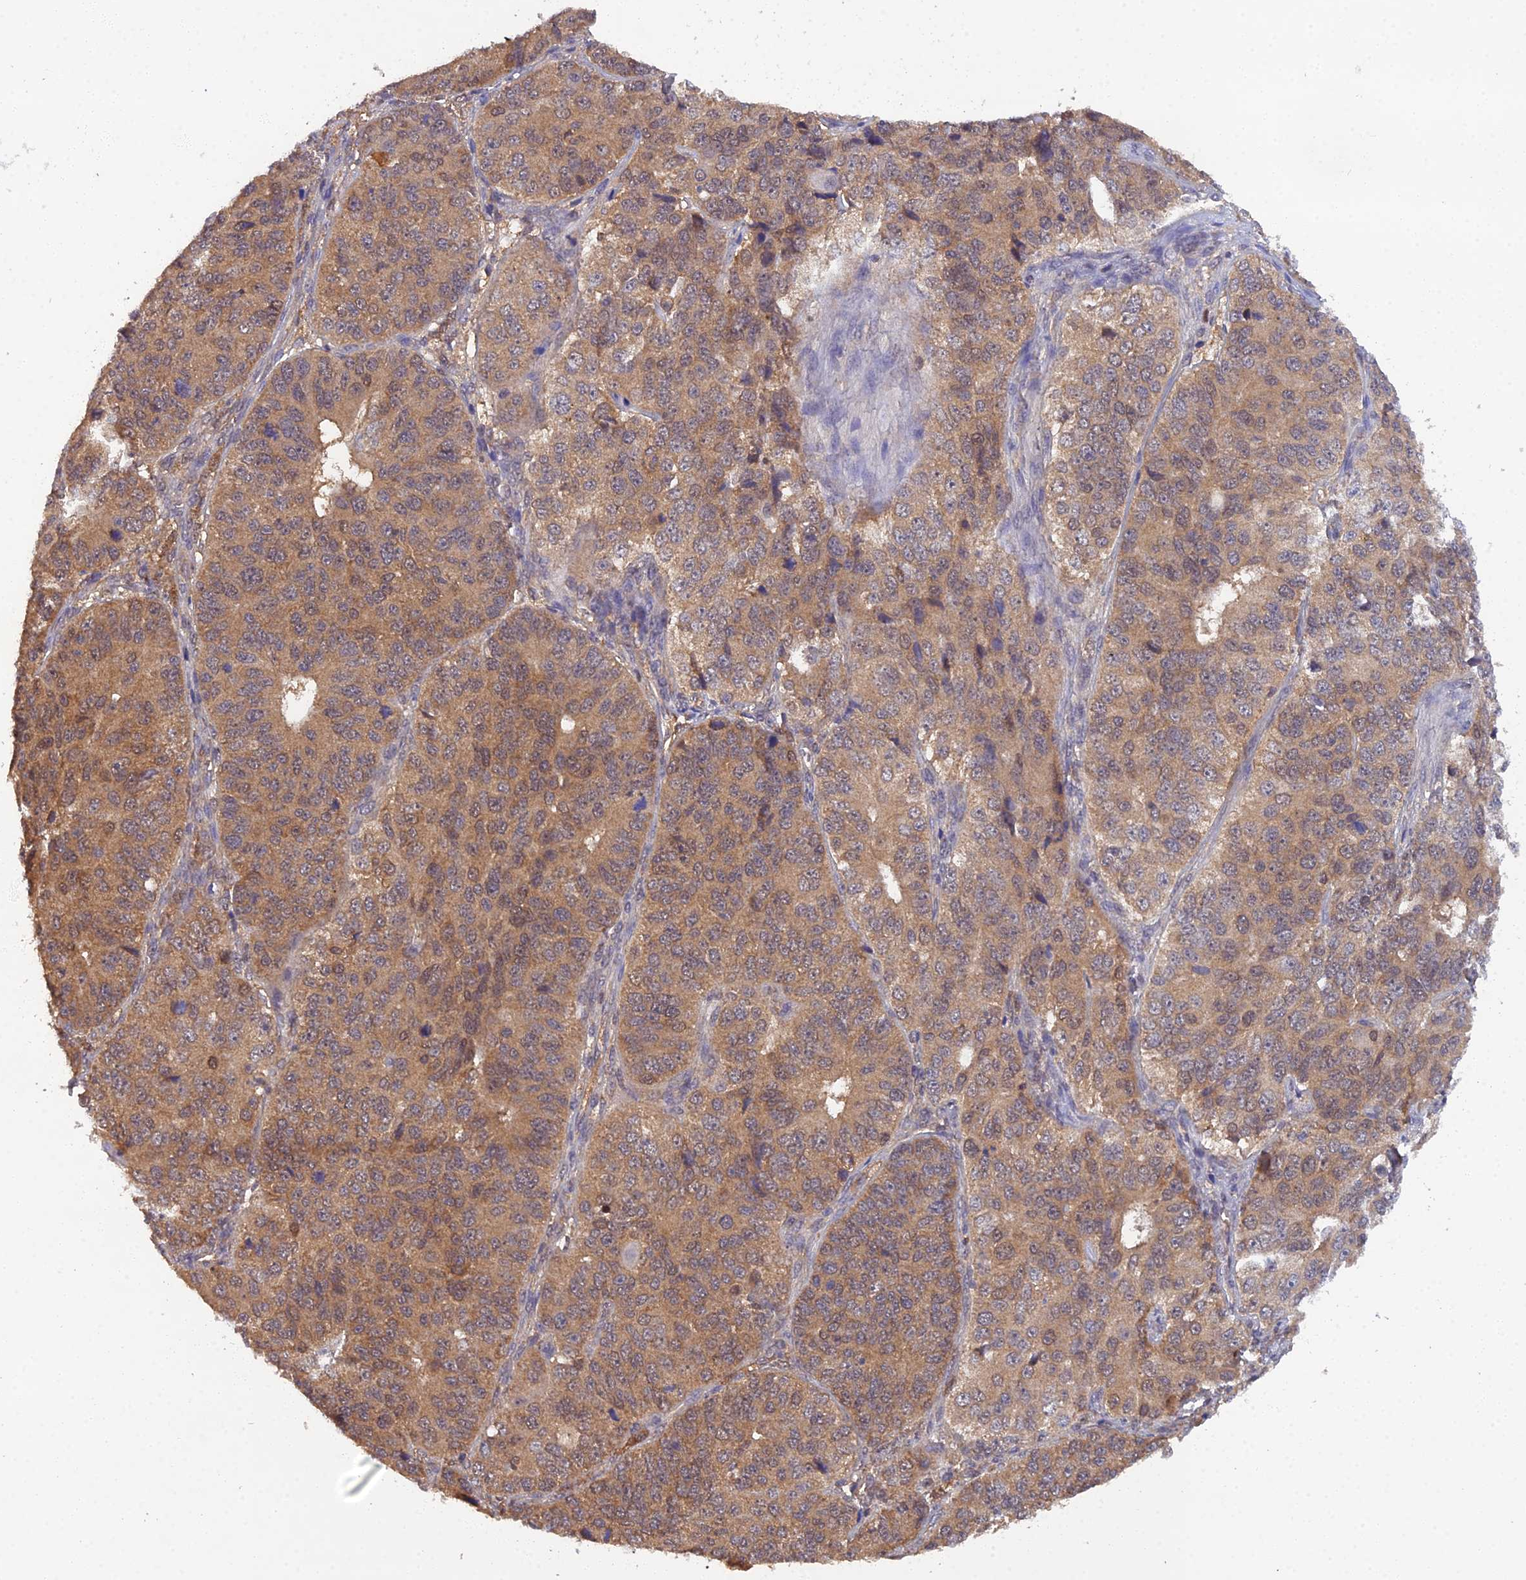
{"staining": {"intensity": "moderate", "quantity": ">75%", "location": "cytoplasmic/membranous"}, "tissue": "ovarian cancer", "cell_type": "Tumor cells", "image_type": "cancer", "snomed": [{"axis": "morphology", "description": "Carcinoma, endometroid"}, {"axis": "topography", "description": "Ovary"}], "caption": "Immunohistochemistry (DAB) staining of human endometroid carcinoma (ovarian) exhibits moderate cytoplasmic/membranous protein expression in about >75% of tumor cells. Nuclei are stained in blue.", "gene": "TMEM258", "patient": {"sex": "female", "age": 51}}